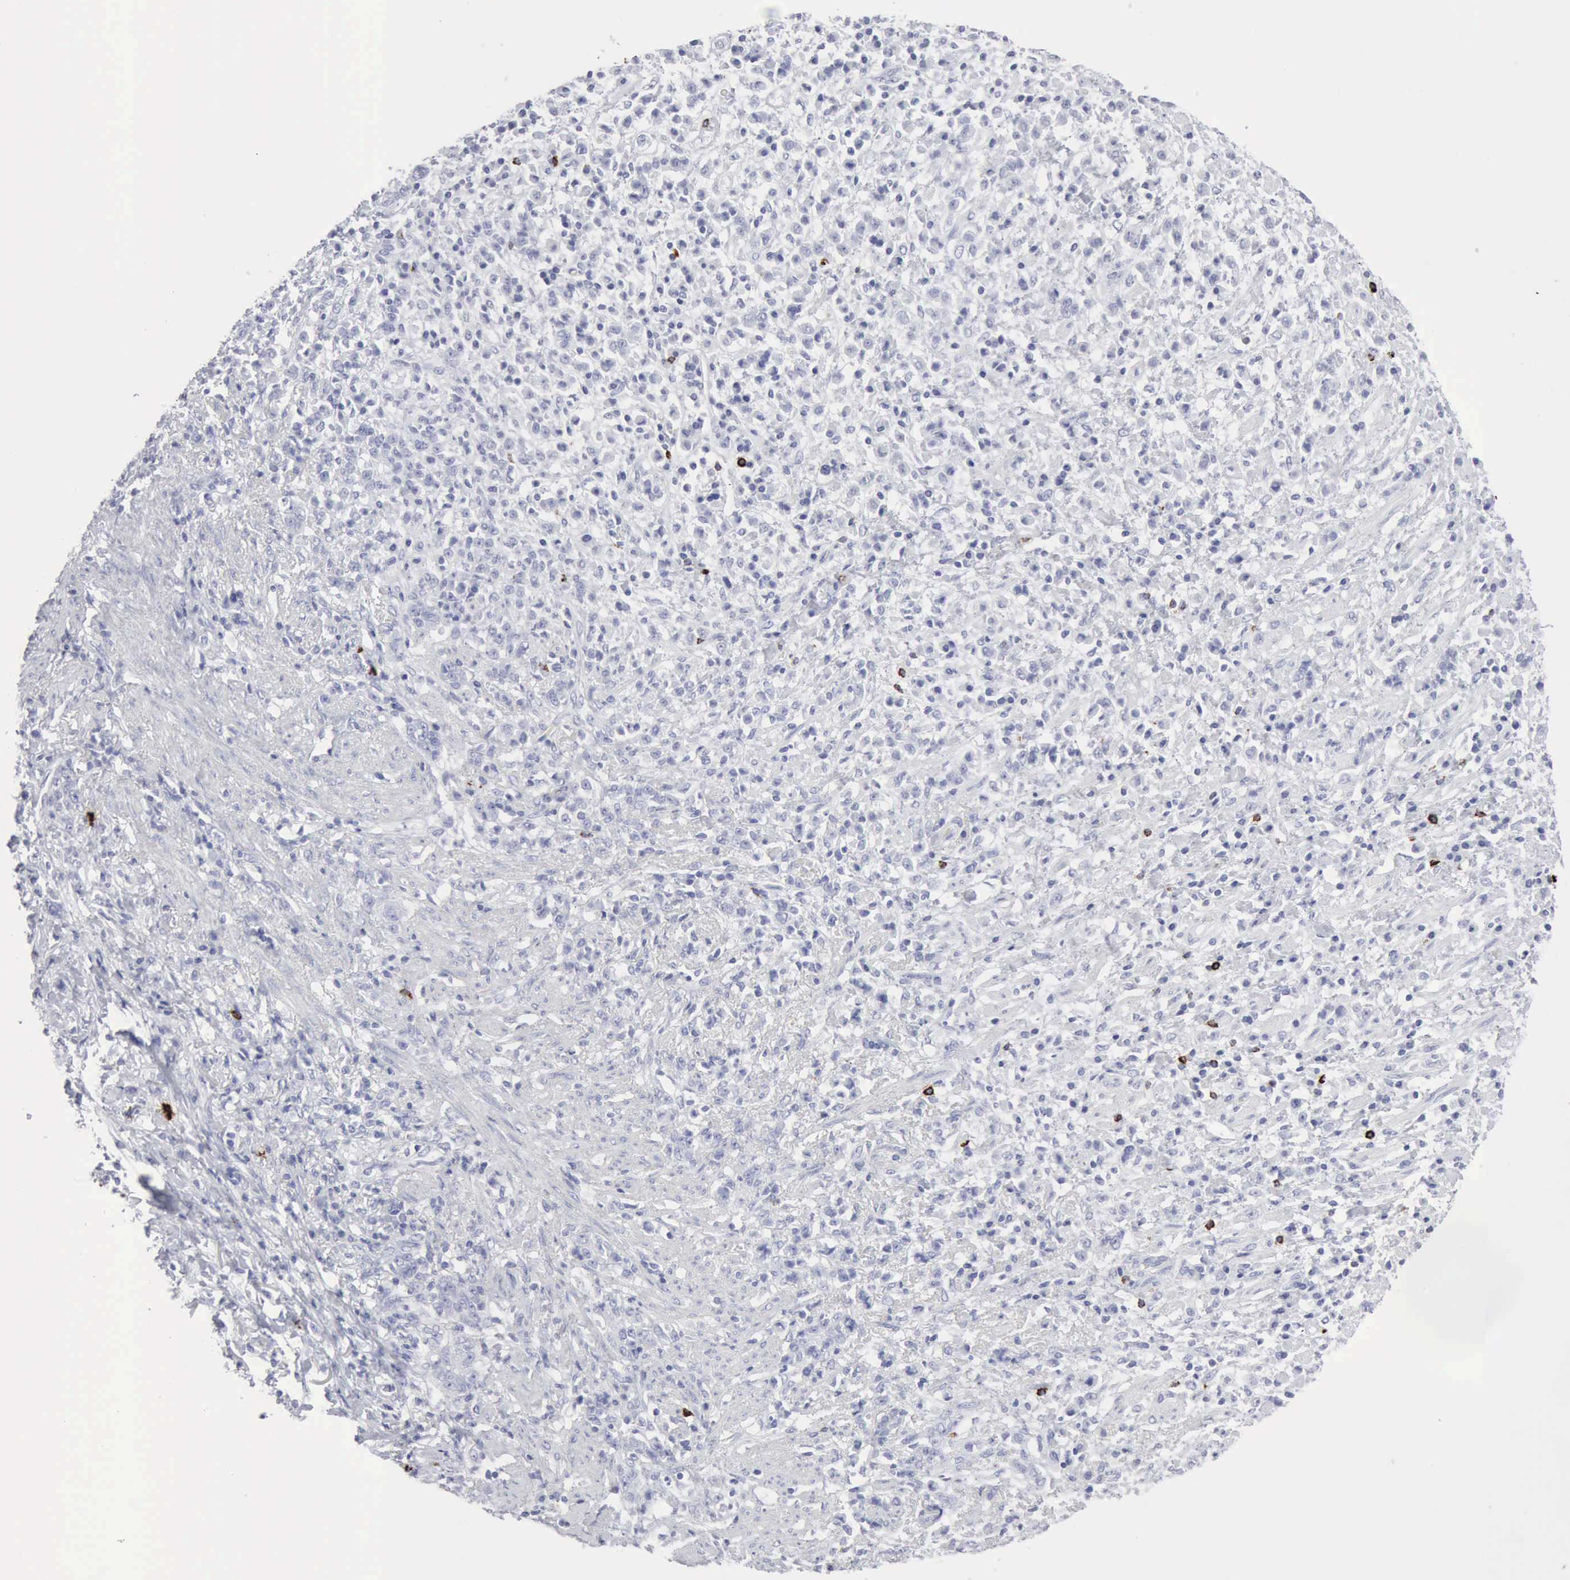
{"staining": {"intensity": "negative", "quantity": "none", "location": "none"}, "tissue": "stomach cancer", "cell_type": "Tumor cells", "image_type": "cancer", "snomed": [{"axis": "morphology", "description": "Adenocarcinoma, NOS"}, {"axis": "topography", "description": "Stomach, lower"}], "caption": "Tumor cells show no significant protein staining in stomach cancer (adenocarcinoma).", "gene": "CMA1", "patient": {"sex": "male", "age": 88}}